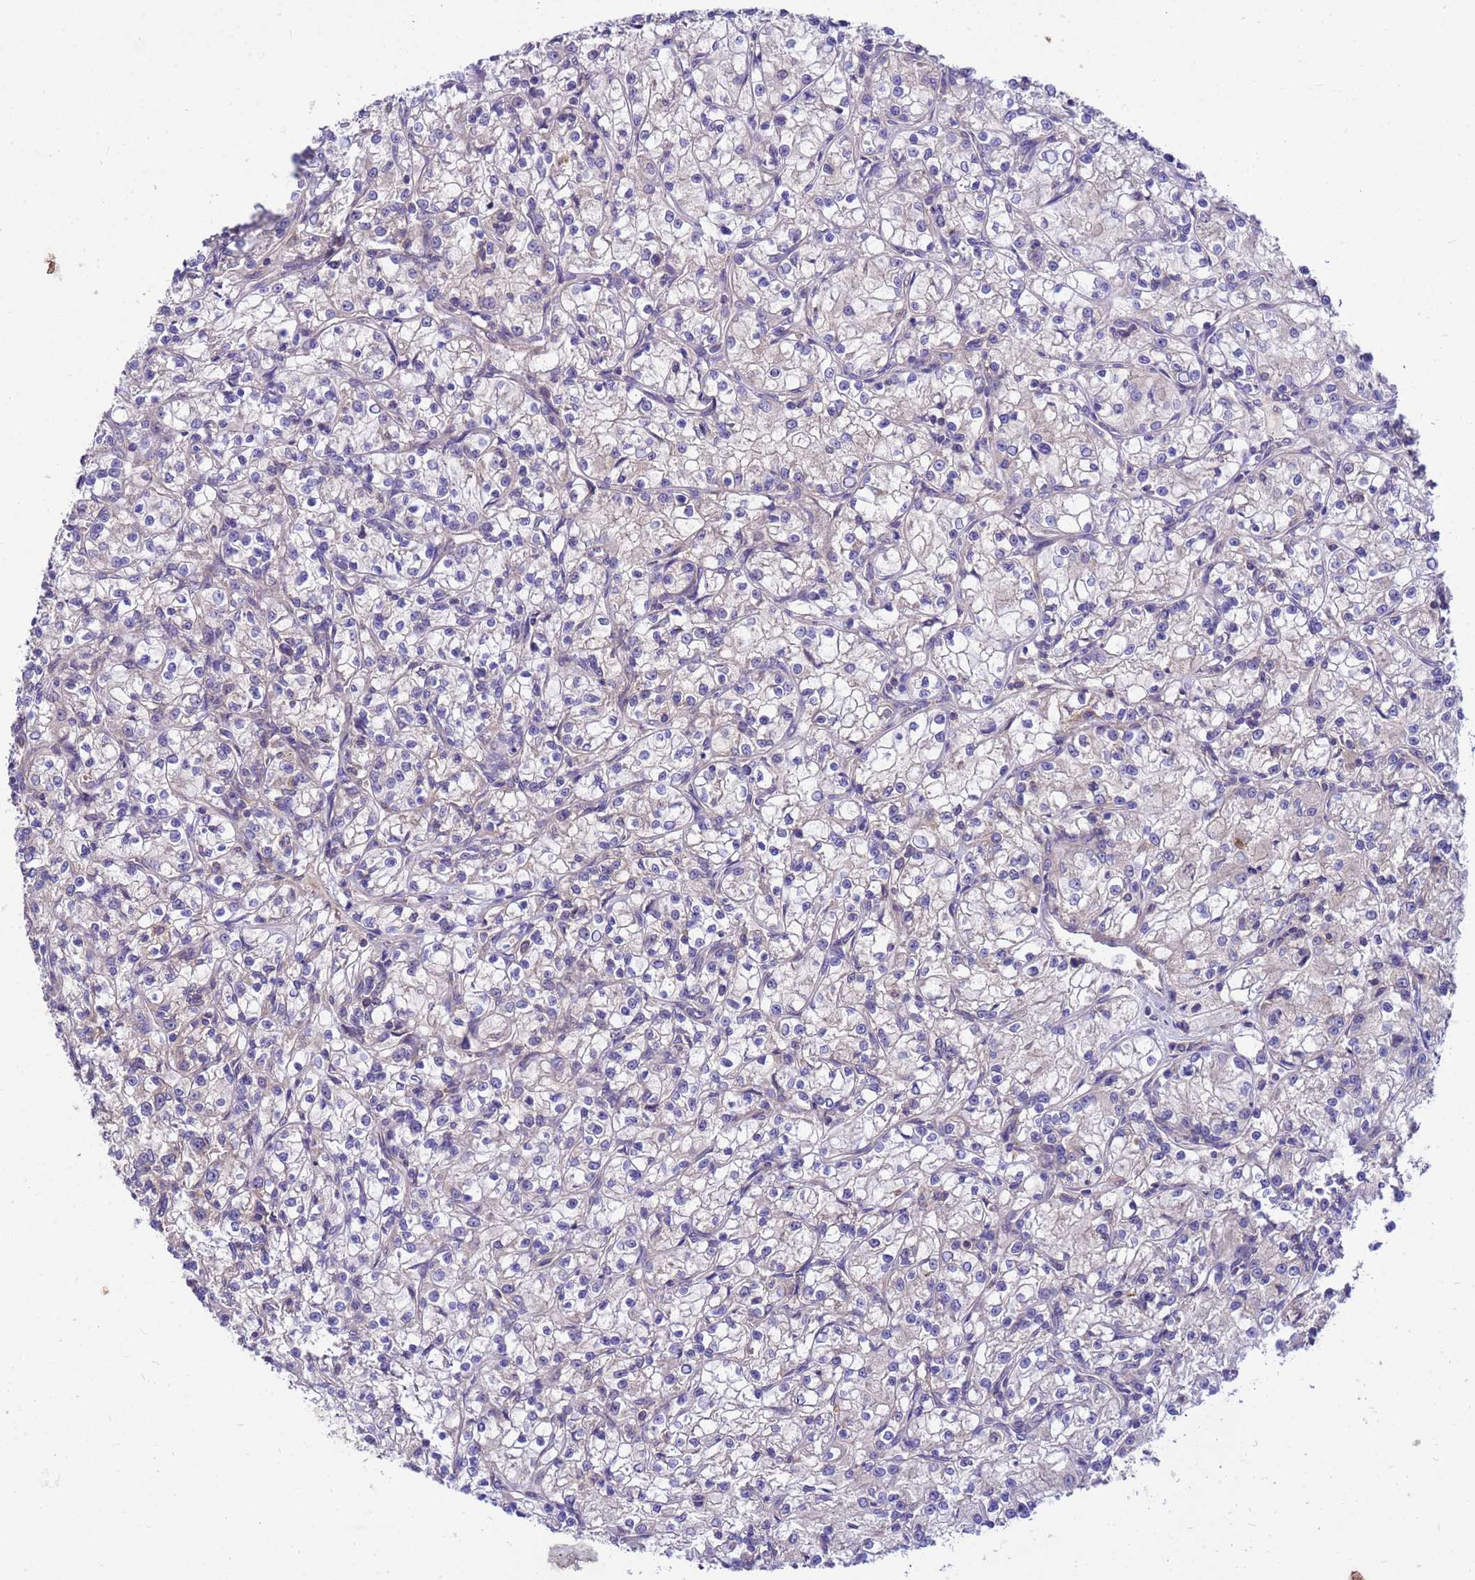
{"staining": {"intensity": "weak", "quantity": "<25%", "location": "cytoplasmic/membranous"}, "tissue": "renal cancer", "cell_type": "Tumor cells", "image_type": "cancer", "snomed": [{"axis": "morphology", "description": "Adenocarcinoma, NOS"}, {"axis": "topography", "description": "Kidney"}], "caption": "Human renal adenocarcinoma stained for a protein using immunohistochemistry demonstrates no expression in tumor cells.", "gene": "GET3", "patient": {"sex": "female", "age": 59}}